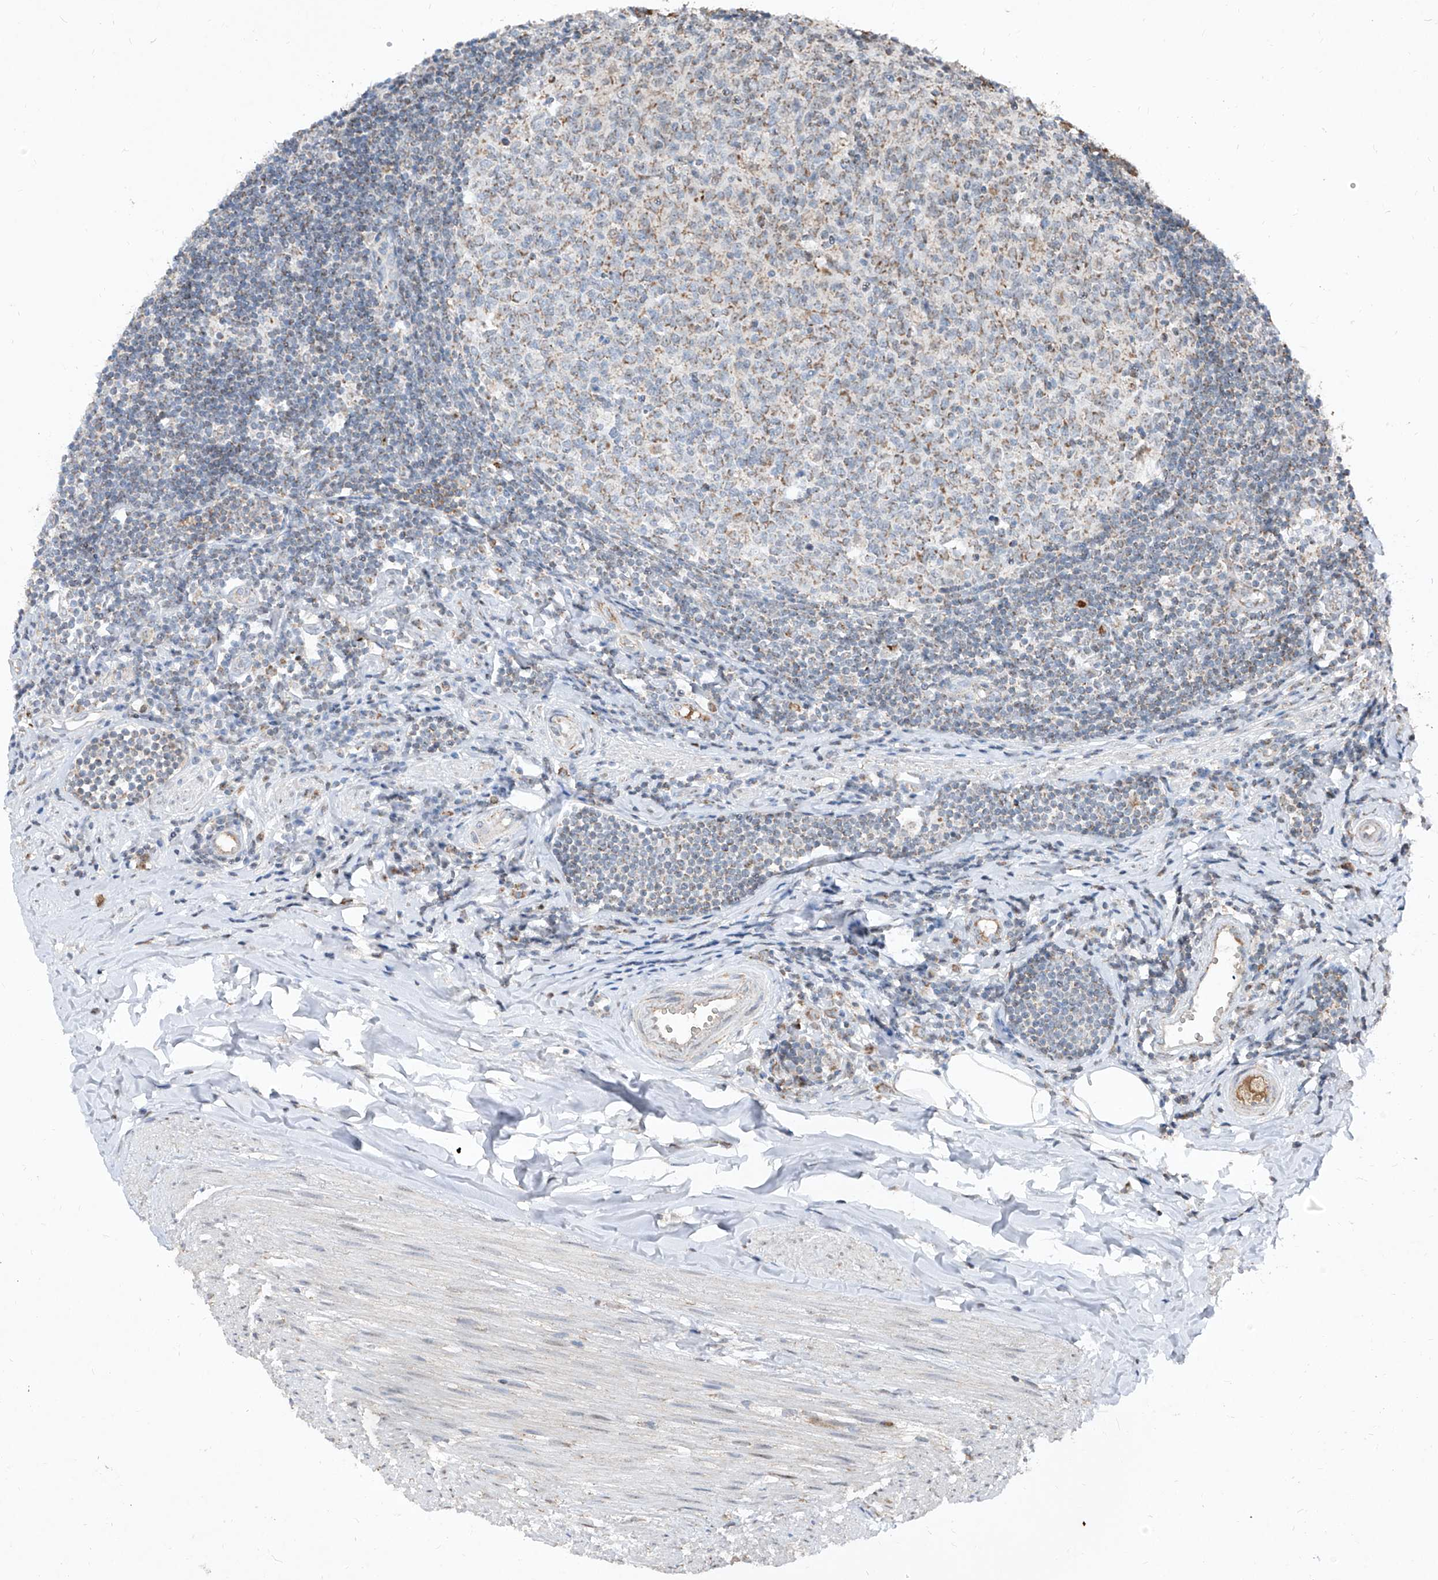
{"staining": {"intensity": "strong", "quantity": ">75%", "location": "cytoplasmic/membranous"}, "tissue": "appendix", "cell_type": "Glandular cells", "image_type": "normal", "snomed": [{"axis": "morphology", "description": "Normal tissue, NOS"}, {"axis": "topography", "description": "Appendix"}], "caption": "Immunohistochemistry of normal human appendix displays high levels of strong cytoplasmic/membranous expression in about >75% of glandular cells.", "gene": "NDUFB3", "patient": {"sex": "female", "age": 54}}